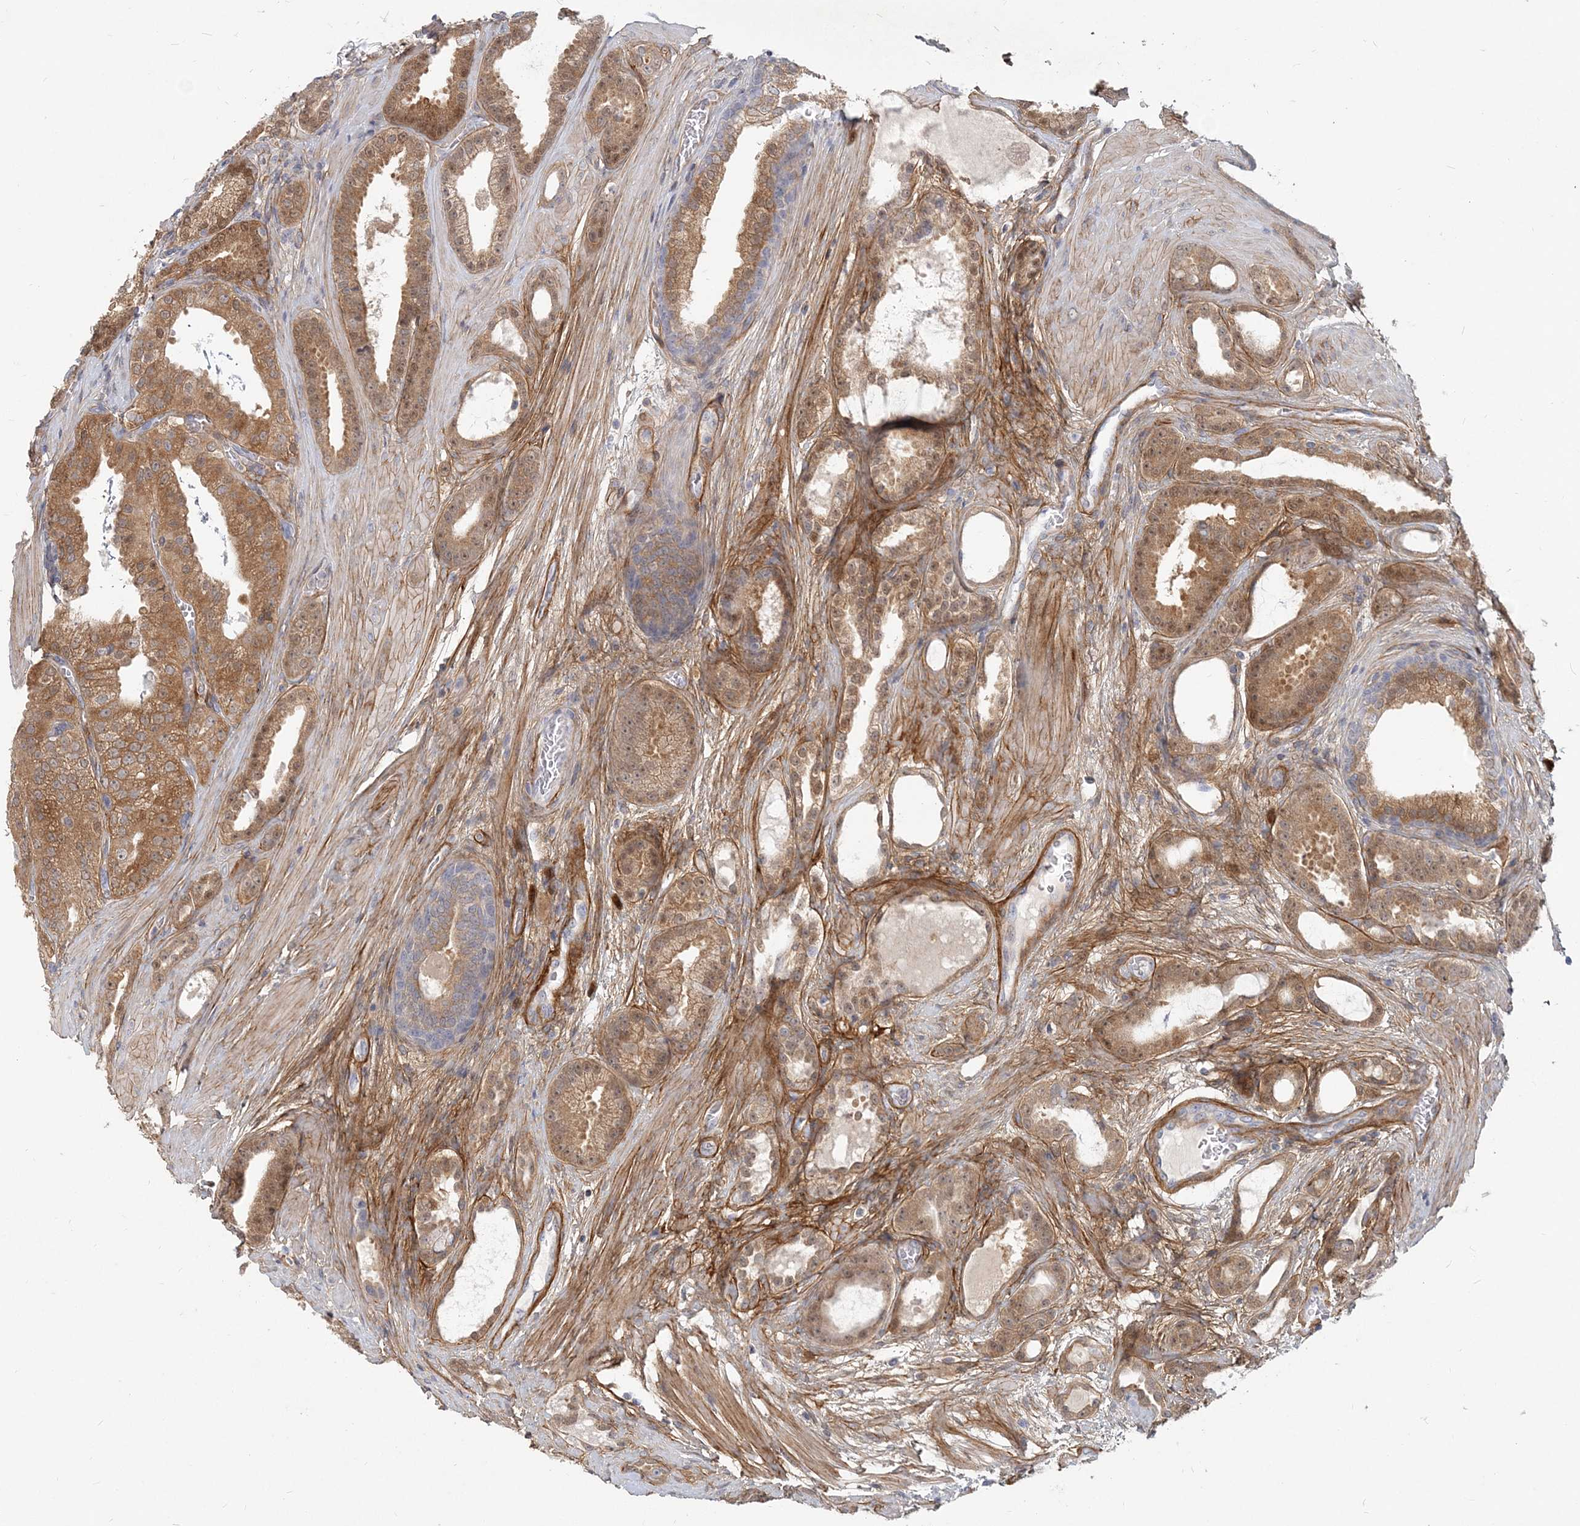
{"staining": {"intensity": "moderate", "quantity": ">75%", "location": "cytoplasmic/membranous"}, "tissue": "prostate cancer", "cell_type": "Tumor cells", "image_type": "cancer", "snomed": [{"axis": "morphology", "description": "Adenocarcinoma, High grade"}, {"axis": "topography", "description": "Prostate"}], "caption": "Prostate adenocarcinoma (high-grade) tissue displays moderate cytoplasmic/membranous positivity in about >75% of tumor cells", "gene": "GMPPA", "patient": {"sex": "male", "age": 60}}